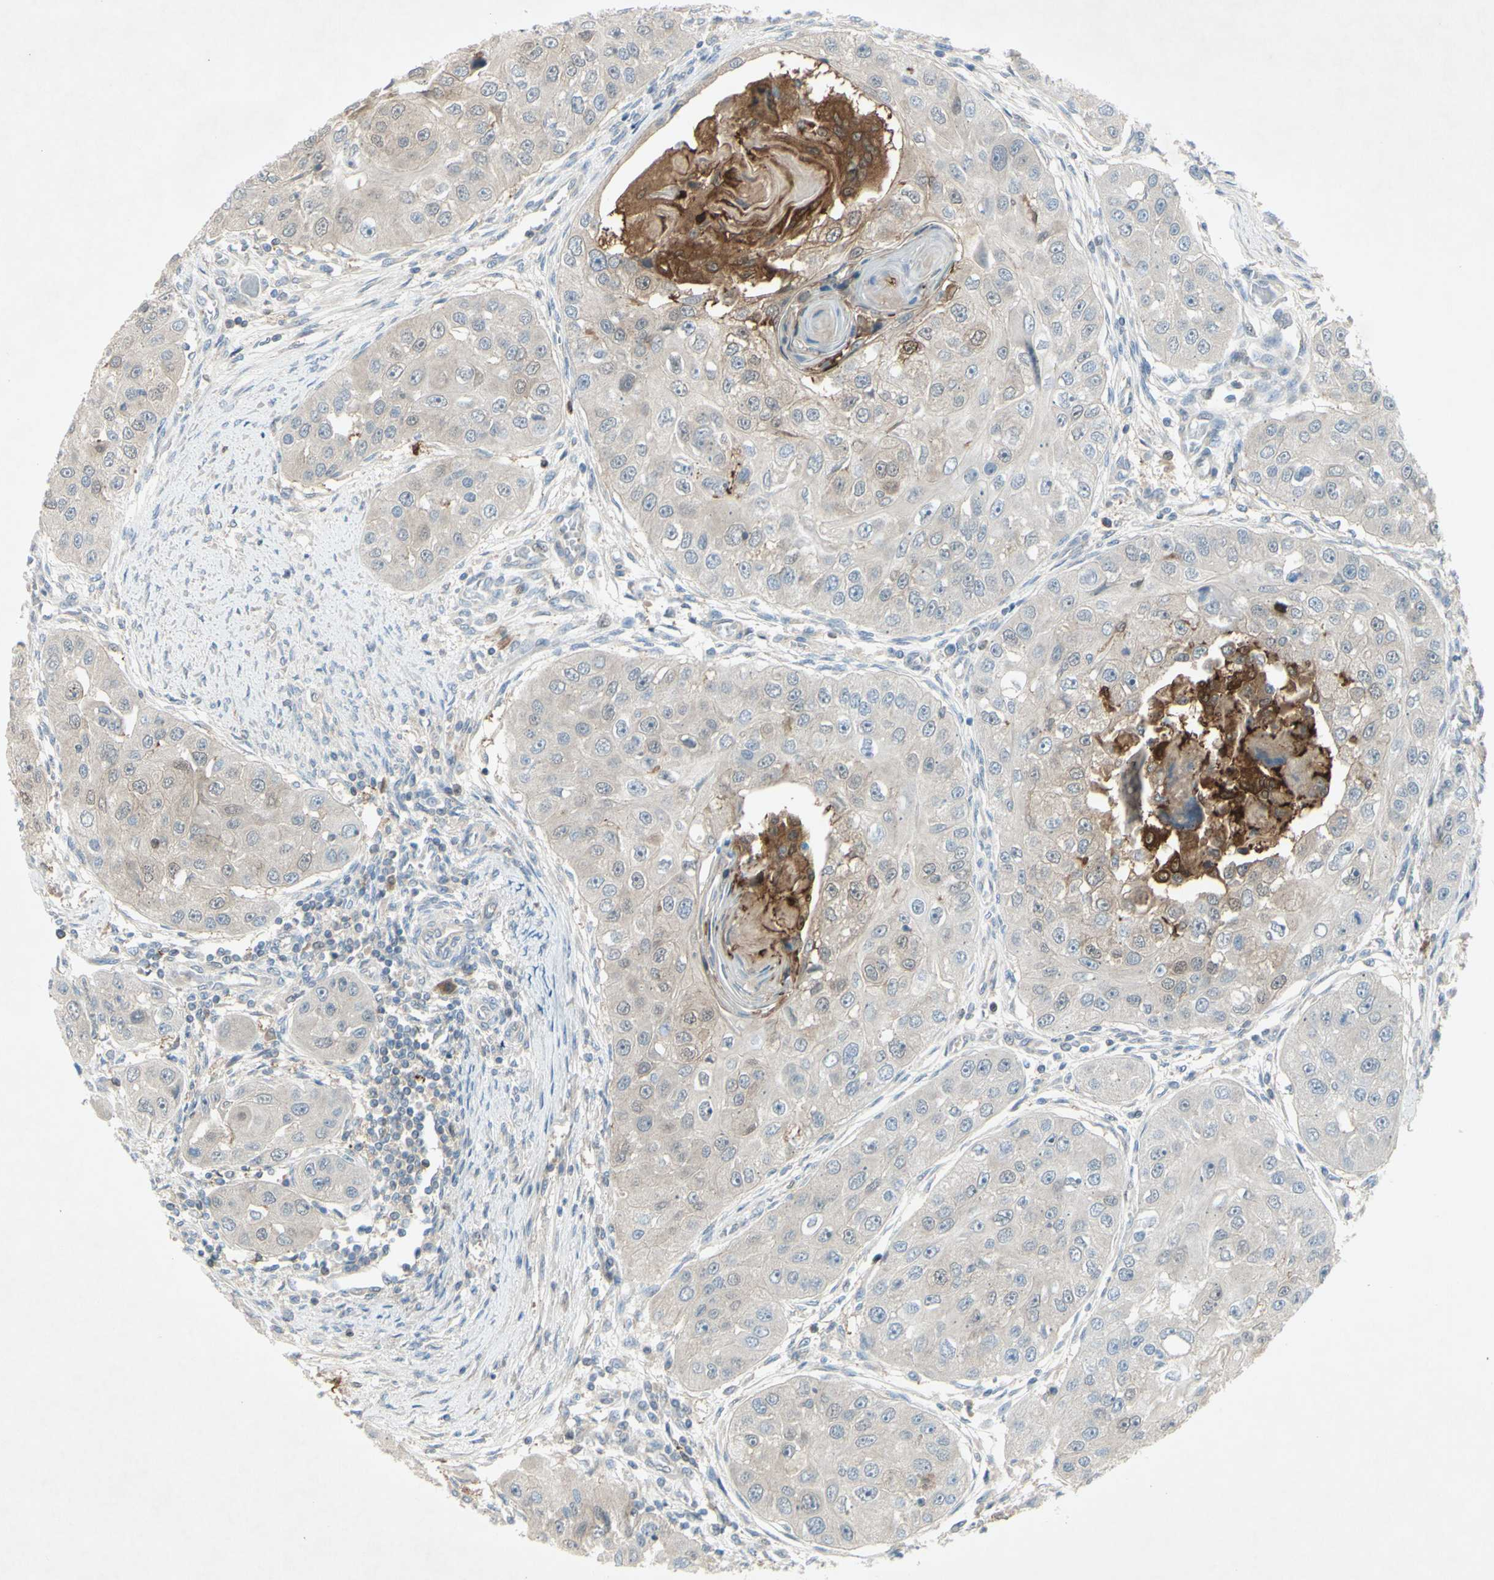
{"staining": {"intensity": "weak", "quantity": ">75%", "location": "cytoplasmic/membranous"}, "tissue": "head and neck cancer", "cell_type": "Tumor cells", "image_type": "cancer", "snomed": [{"axis": "morphology", "description": "Normal tissue, NOS"}, {"axis": "morphology", "description": "Squamous cell carcinoma, NOS"}, {"axis": "topography", "description": "Skeletal muscle"}, {"axis": "topography", "description": "Head-Neck"}], "caption": "Head and neck cancer stained for a protein demonstrates weak cytoplasmic/membranous positivity in tumor cells. Ihc stains the protein of interest in brown and the nuclei are stained blue.", "gene": "C1orf159", "patient": {"sex": "male", "age": 51}}